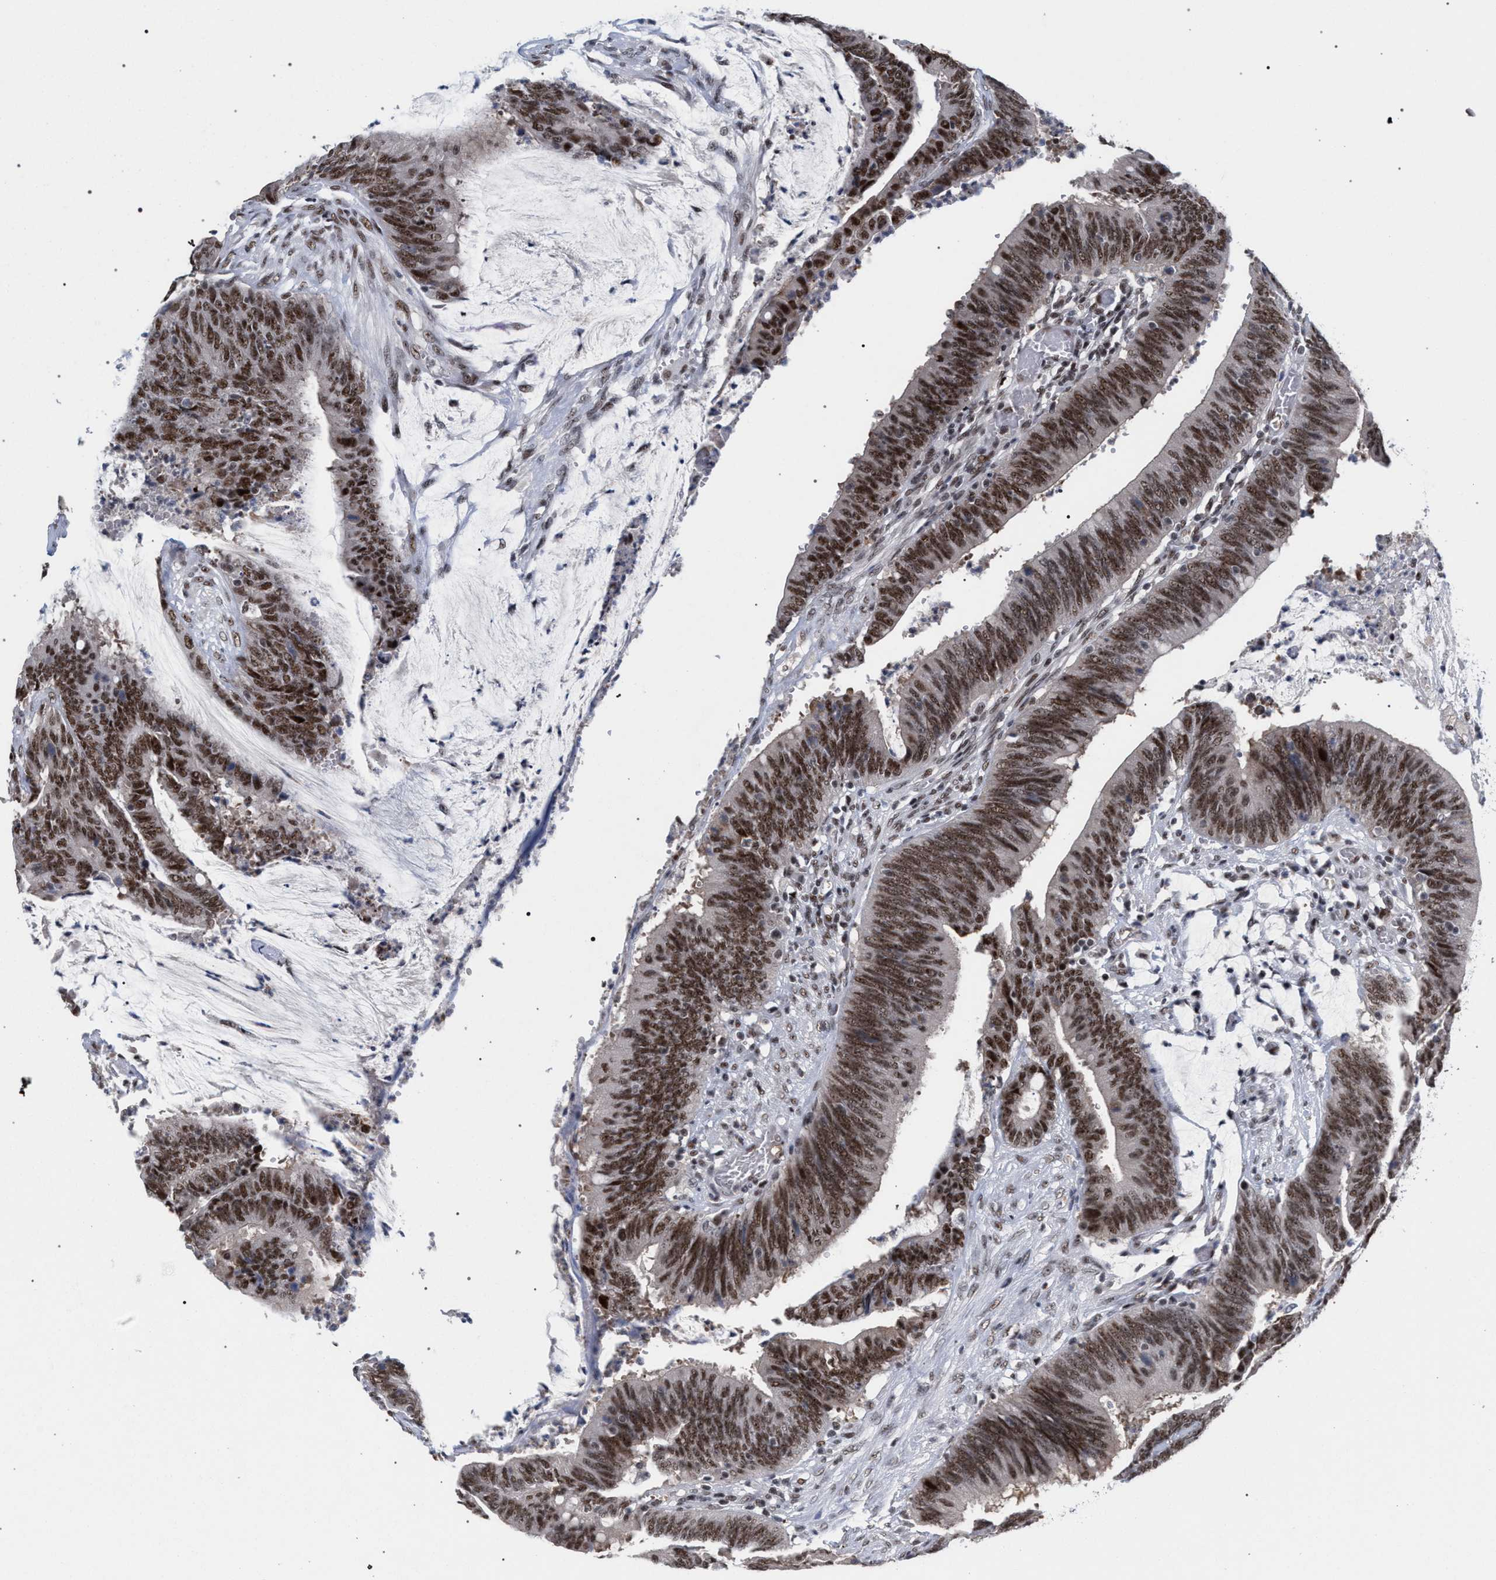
{"staining": {"intensity": "moderate", "quantity": ">75%", "location": "nuclear"}, "tissue": "colorectal cancer", "cell_type": "Tumor cells", "image_type": "cancer", "snomed": [{"axis": "morphology", "description": "Adenocarcinoma, NOS"}, {"axis": "topography", "description": "Rectum"}], "caption": "Immunohistochemistry micrograph of colorectal cancer (adenocarcinoma) stained for a protein (brown), which exhibits medium levels of moderate nuclear positivity in about >75% of tumor cells.", "gene": "SCAF4", "patient": {"sex": "female", "age": 66}}